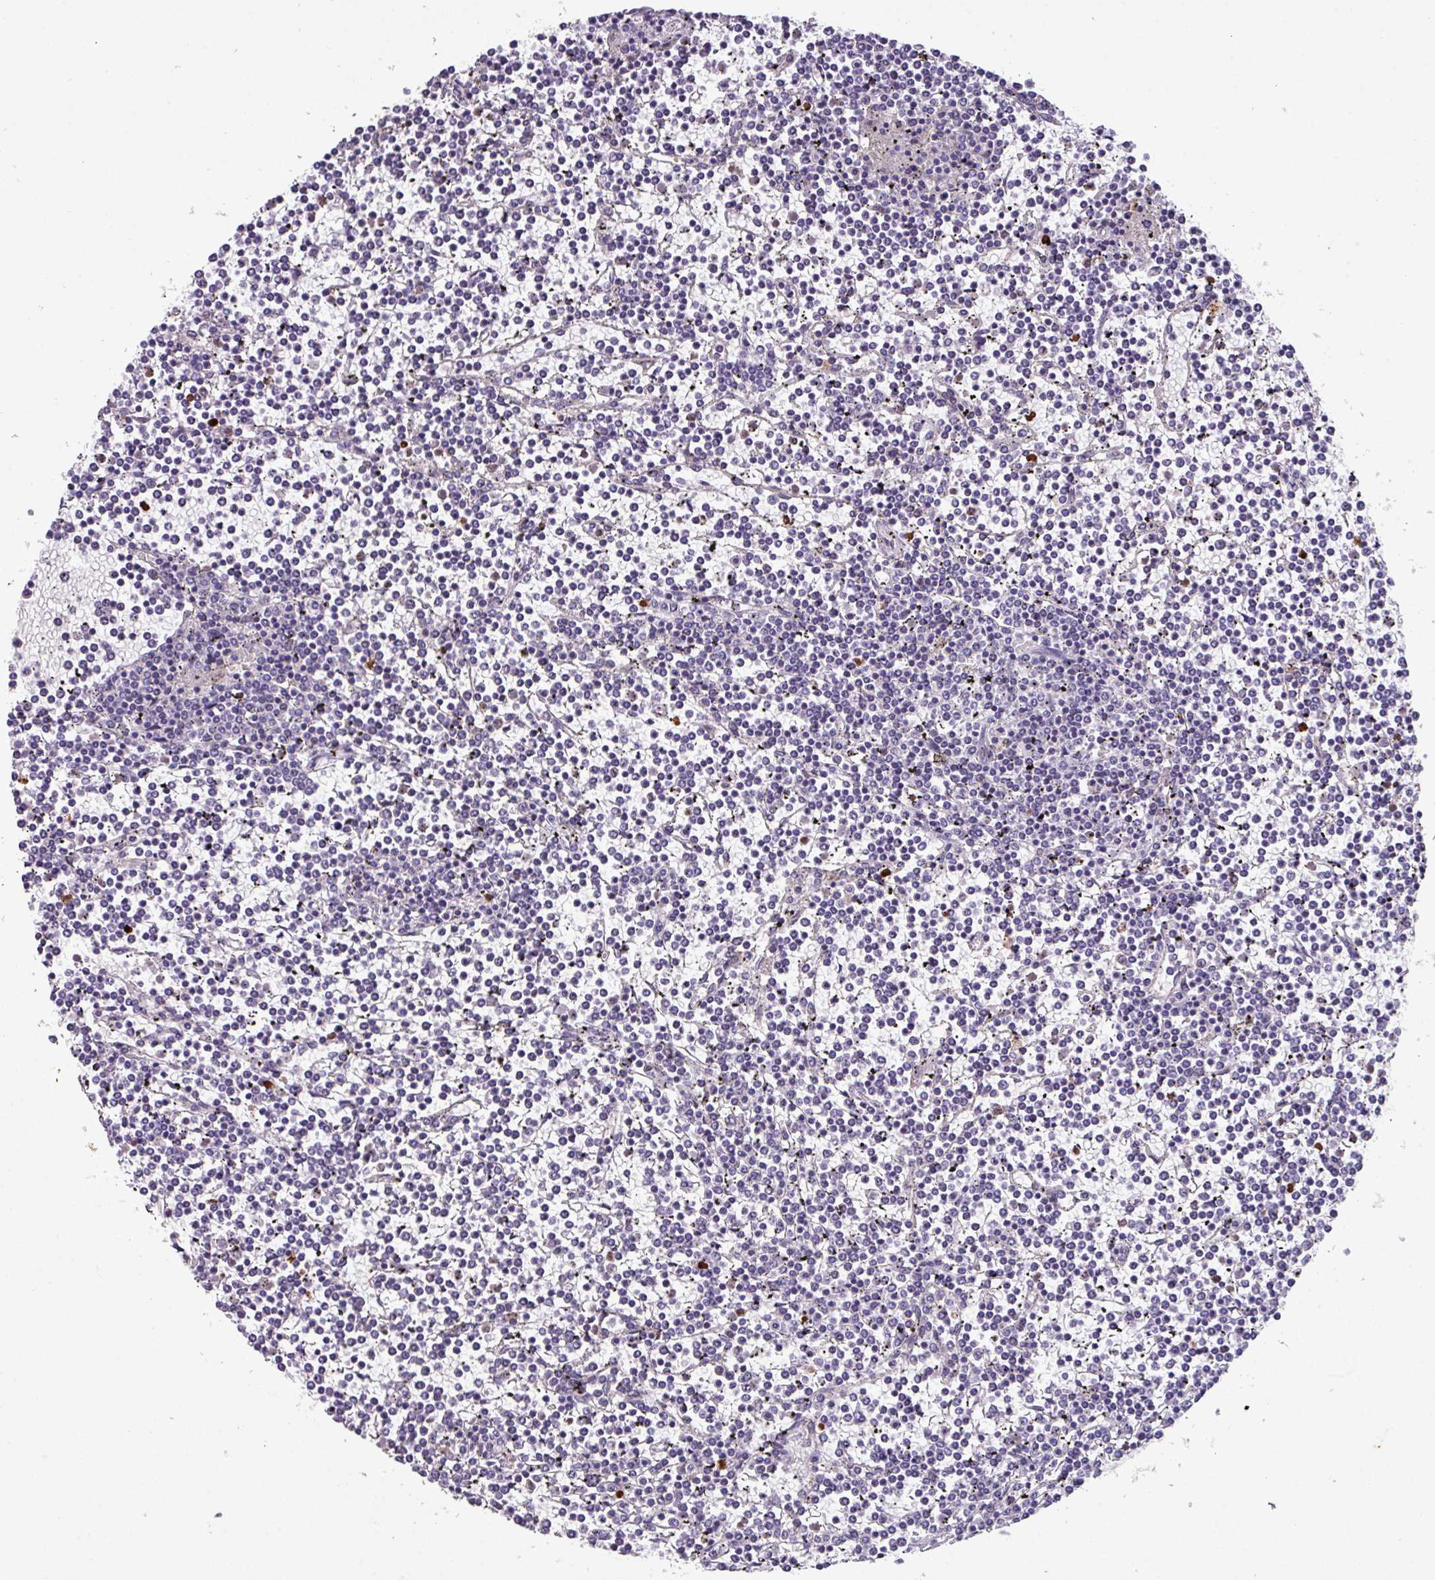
{"staining": {"intensity": "negative", "quantity": "none", "location": "none"}, "tissue": "lymphoma", "cell_type": "Tumor cells", "image_type": "cancer", "snomed": [{"axis": "morphology", "description": "Malignant lymphoma, non-Hodgkin's type, Low grade"}, {"axis": "topography", "description": "Spleen"}], "caption": "Immunohistochemical staining of malignant lymphoma, non-Hodgkin's type (low-grade) reveals no significant staining in tumor cells.", "gene": "ZFP3", "patient": {"sex": "female", "age": 19}}